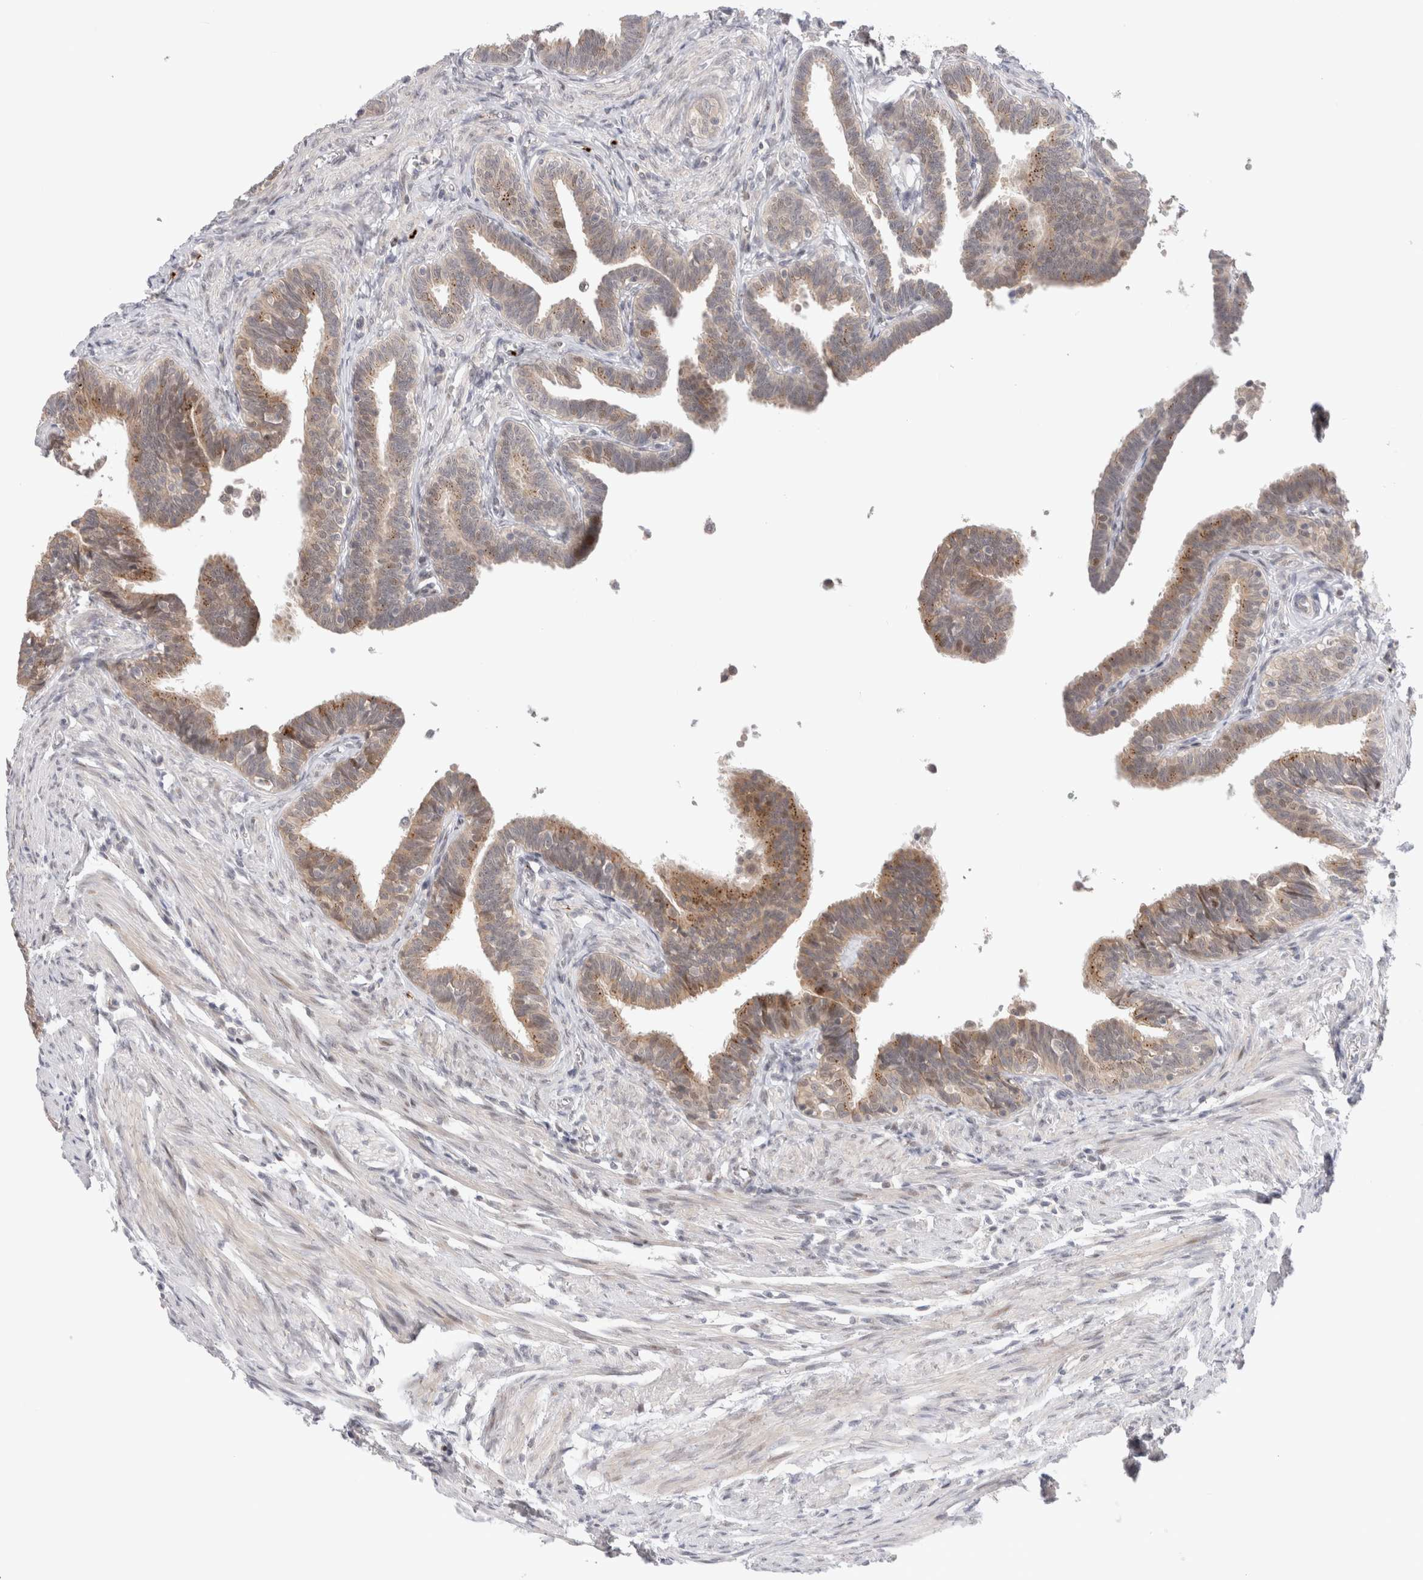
{"staining": {"intensity": "moderate", "quantity": ">75%", "location": "cytoplasmic/membranous"}, "tissue": "fallopian tube", "cell_type": "Glandular cells", "image_type": "normal", "snomed": [{"axis": "morphology", "description": "Normal tissue, NOS"}, {"axis": "topography", "description": "Fallopian tube"}, {"axis": "topography", "description": "Ovary"}], "caption": "The micrograph shows staining of normal fallopian tube, revealing moderate cytoplasmic/membranous protein positivity (brown color) within glandular cells.", "gene": "VPS28", "patient": {"sex": "female", "age": 23}}